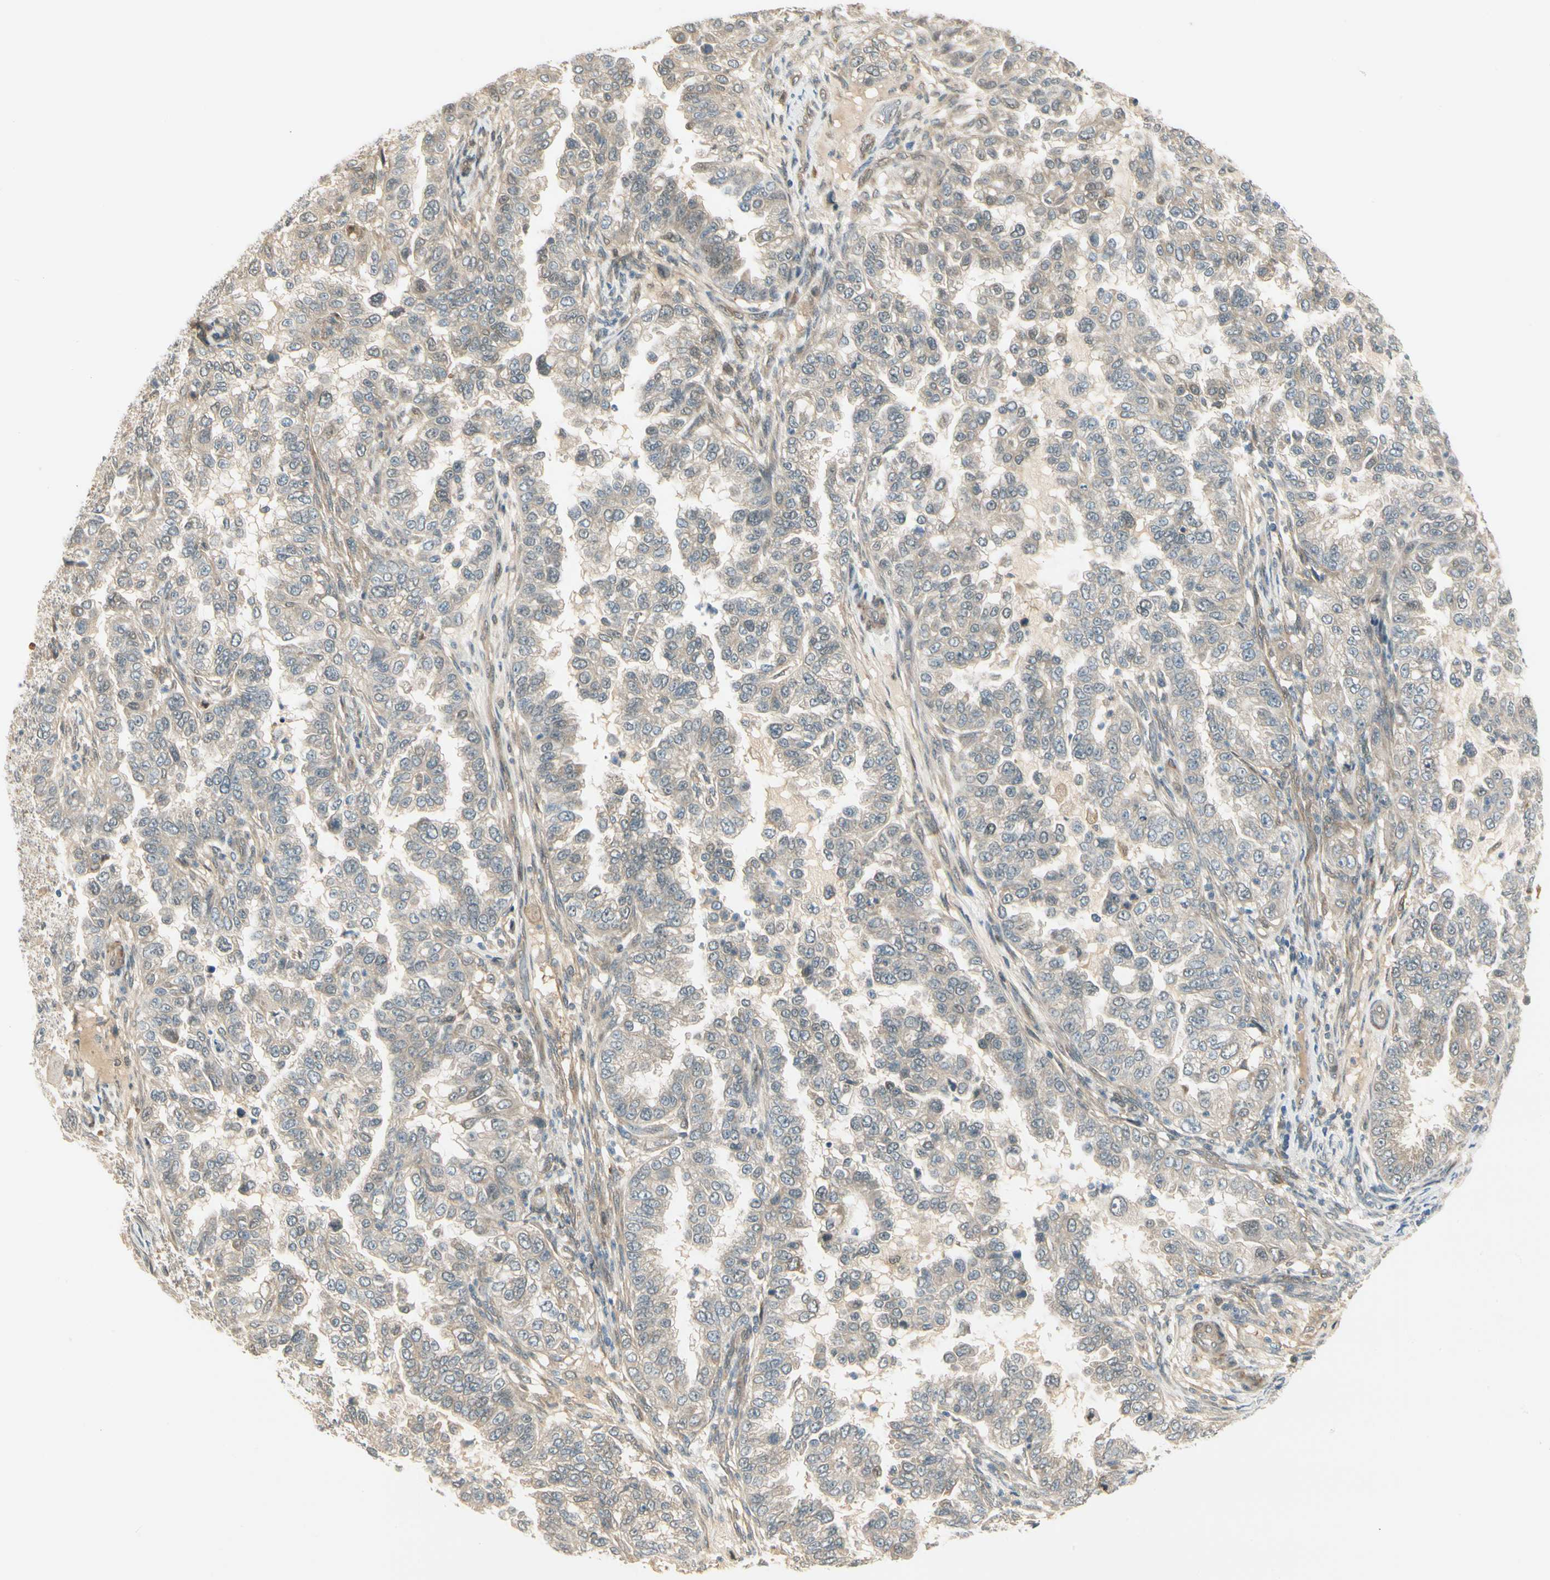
{"staining": {"intensity": "negative", "quantity": "none", "location": "none"}, "tissue": "endometrial cancer", "cell_type": "Tumor cells", "image_type": "cancer", "snomed": [{"axis": "morphology", "description": "Adenocarcinoma, NOS"}, {"axis": "topography", "description": "Endometrium"}], "caption": "Image shows no significant protein staining in tumor cells of endometrial adenocarcinoma.", "gene": "EPHB3", "patient": {"sex": "female", "age": 85}}